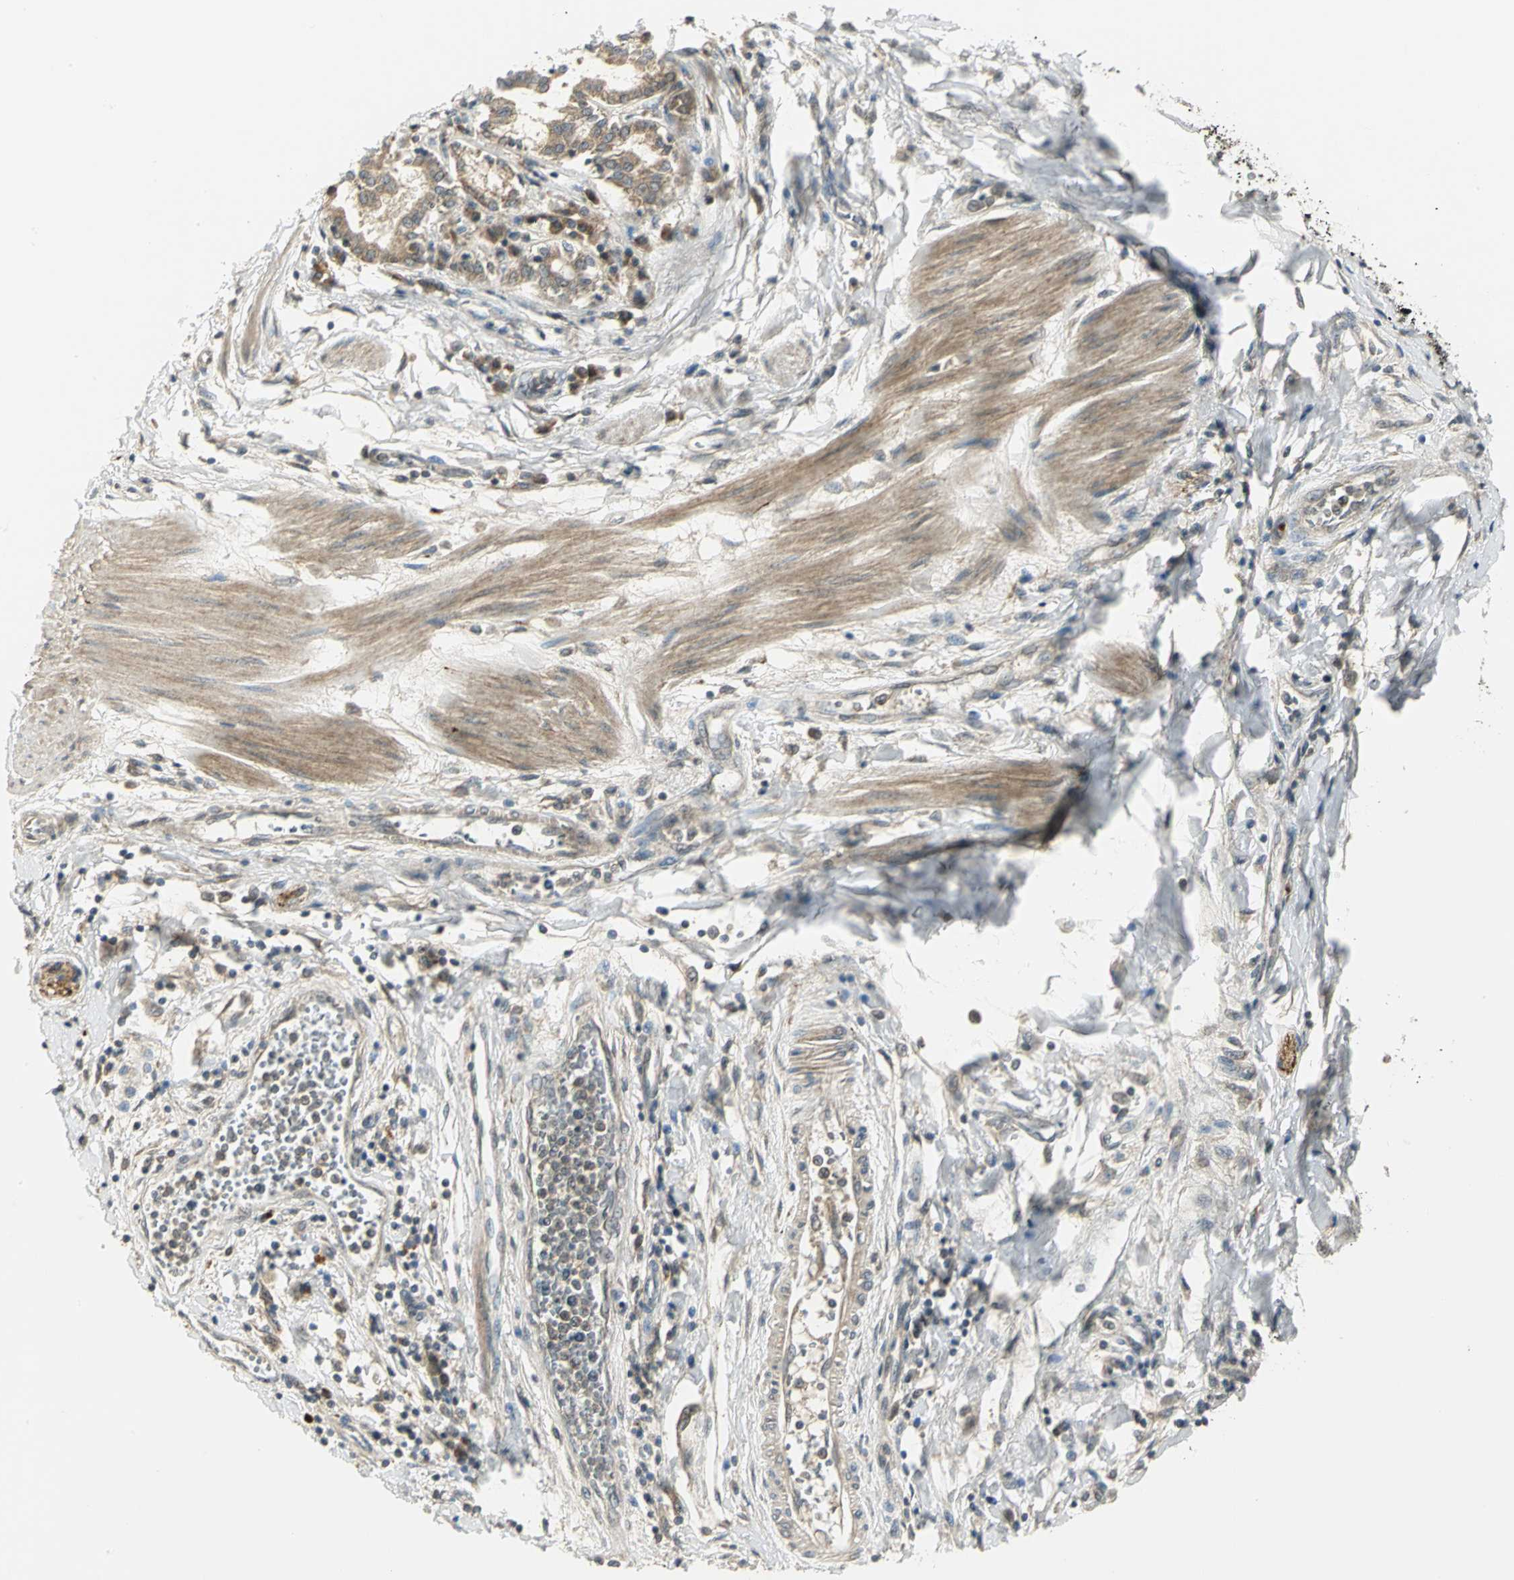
{"staining": {"intensity": "weak", "quantity": ">75%", "location": "cytoplasmic/membranous"}, "tissue": "pancreatic cancer", "cell_type": "Tumor cells", "image_type": "cancer", "snomed": [{"axis": "morphology", "description": "Adenocarcinoma, NOS"}, {"axis": "topography", "description": "Pancreas"}], "caption": "IHC image of neoplastic tissue: human pancreatic cancer stained using immunohistochemistry displays low levels of weak protein expression localized specifically in the cytoplasmic/membranous of tumor cells, appearing as a cytoplasmic/membranous brown color.", "gene": "MAPK8IP3", "patient": {"sex": "female", "age": 48}}